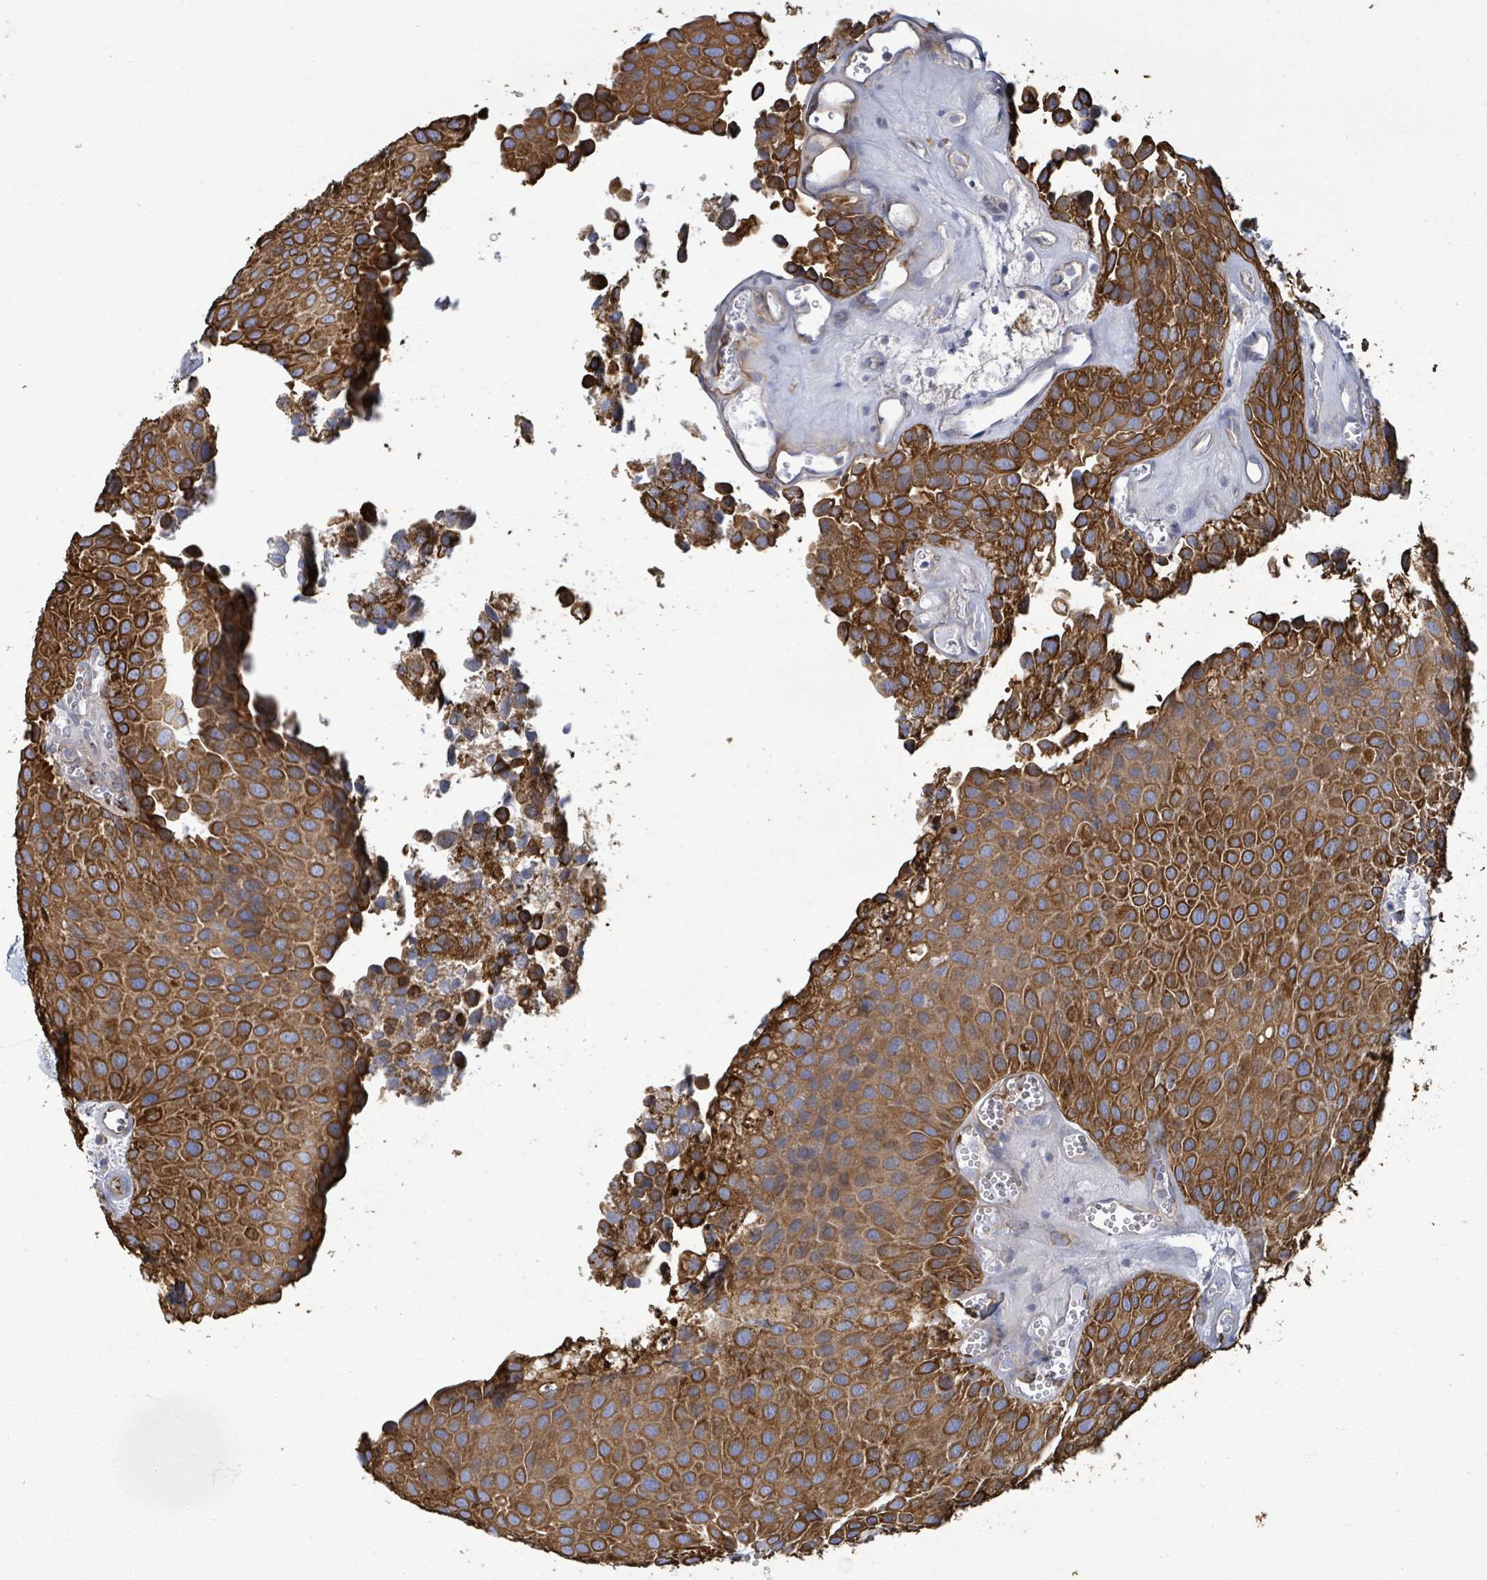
{"staining": {"intensity": "strong", "quantity": ">75%", "location": "cytoplasmic/membranous"}, "tissue": "urothelial cancer", "cell_type": "Tumor cells", "image_type": "cancer", "snomed": [{"axis": "morphology", "description": "Urothelial carcinoma, Low grade"}, {"axis": "topography", "description": "Urinary bladder"}], "caption": "Urothelial cancer tissue demonstrates strong cytoplasmic/membranous staining in about >75% of tumor cells", "gene": "COL13A1", "patient": {"sex": "male", "age": 88}}